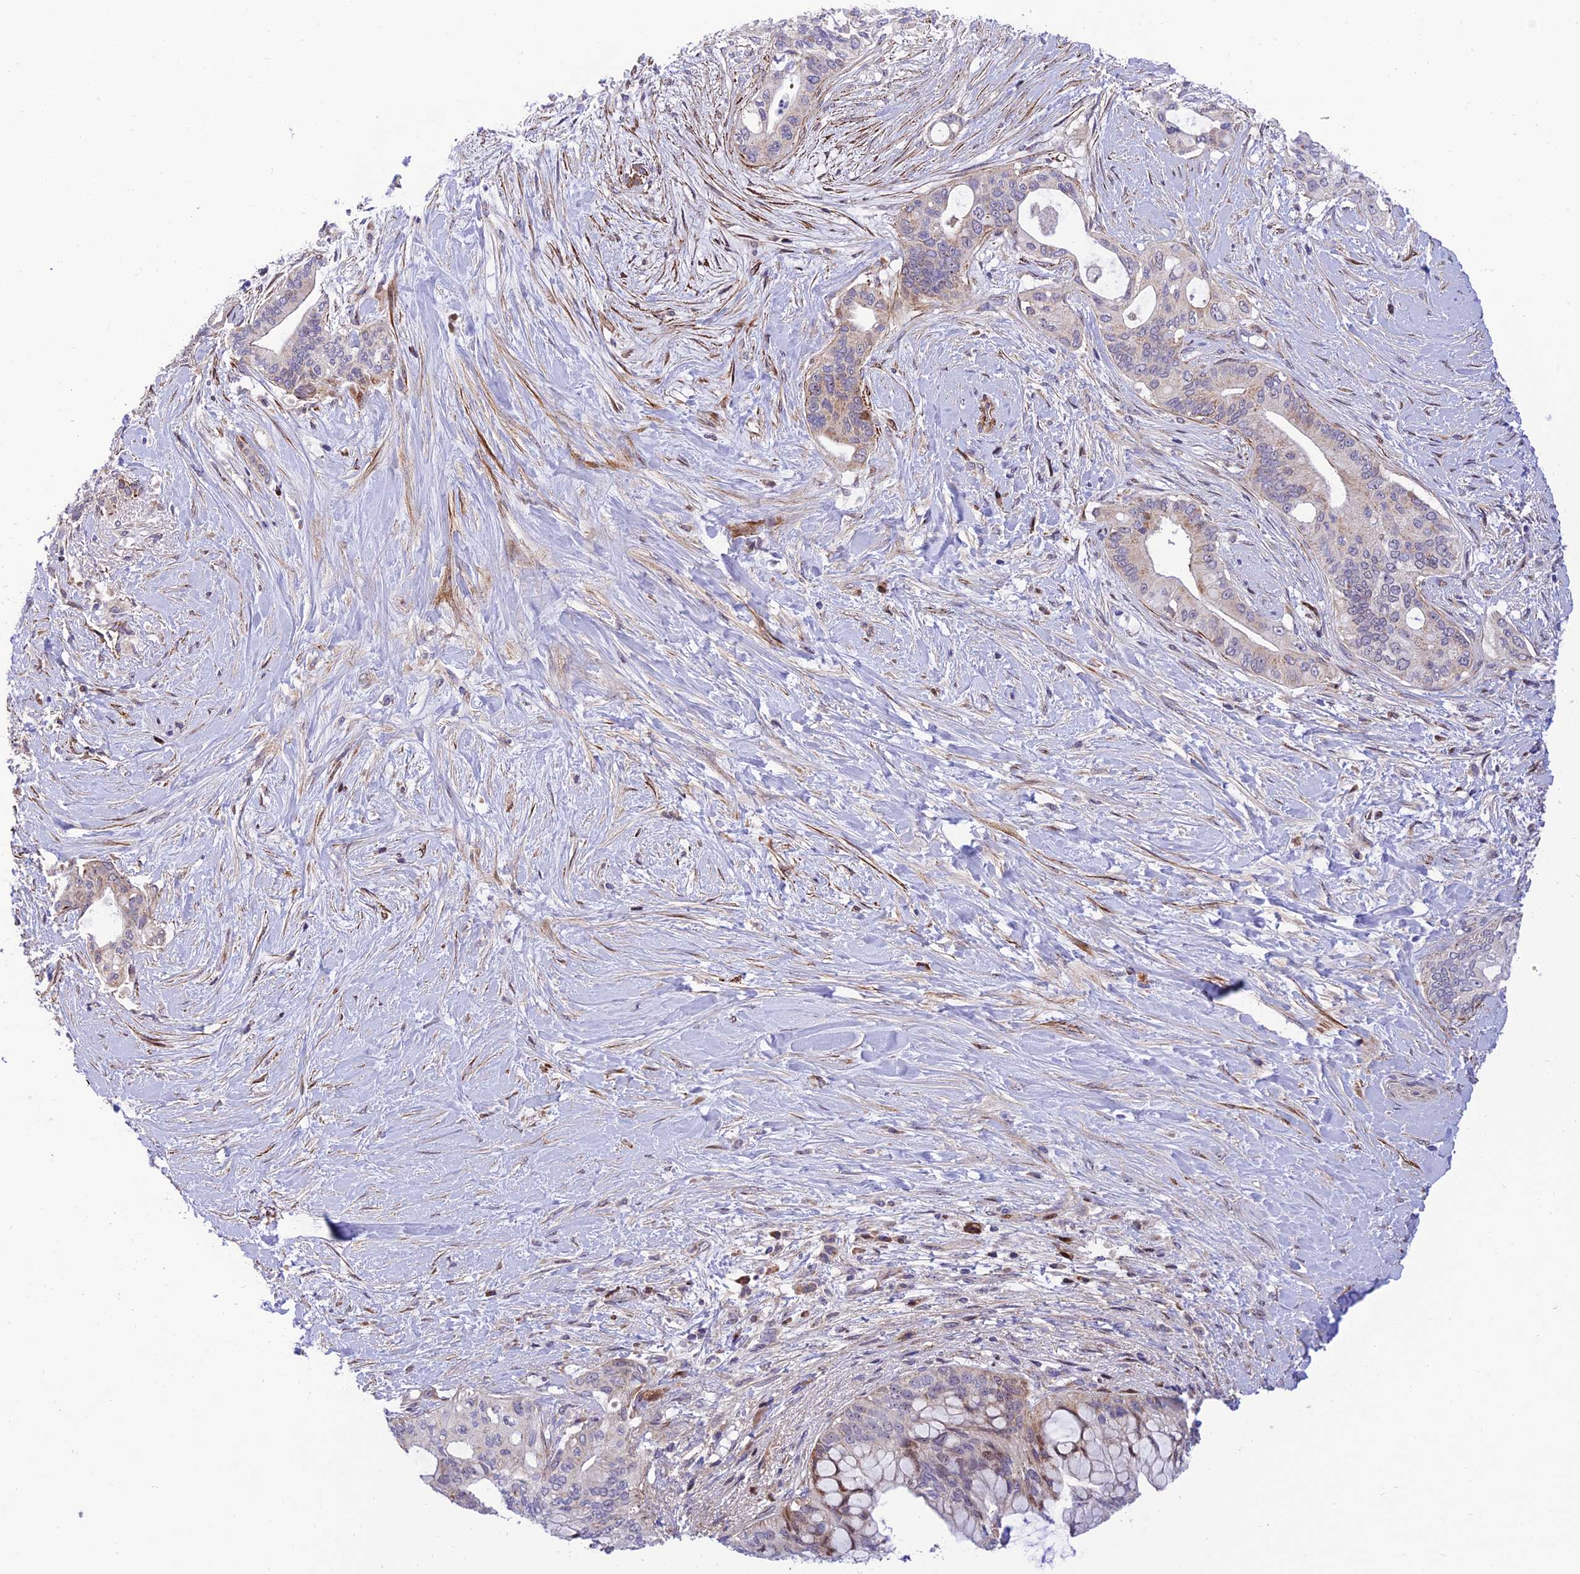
{"staining": {"intensity": "weak", "quantity": "<25%", "location": "nuclear"}, "tissue": "pancreatic cancer", "cell_type": "Tumor cells", "image_type": "cancer", "snomed": [{"axis": "morphology", "description": "Adenocarcinoma, NOS"}, {"axis": "topography", "description": "Pancreas"}], "caption": "Immunohistochemistry histopathology image of human pancreatic adenocarcinoma stained for a protein (brown), which demonstrates no expression in tumor cells. (DAB (3,3'-diaminobenzidine) immunohistochemistry (IHC), high magnification).", "gene": "KBTBD7", "patient": {"sex": "male", "age": 46}}